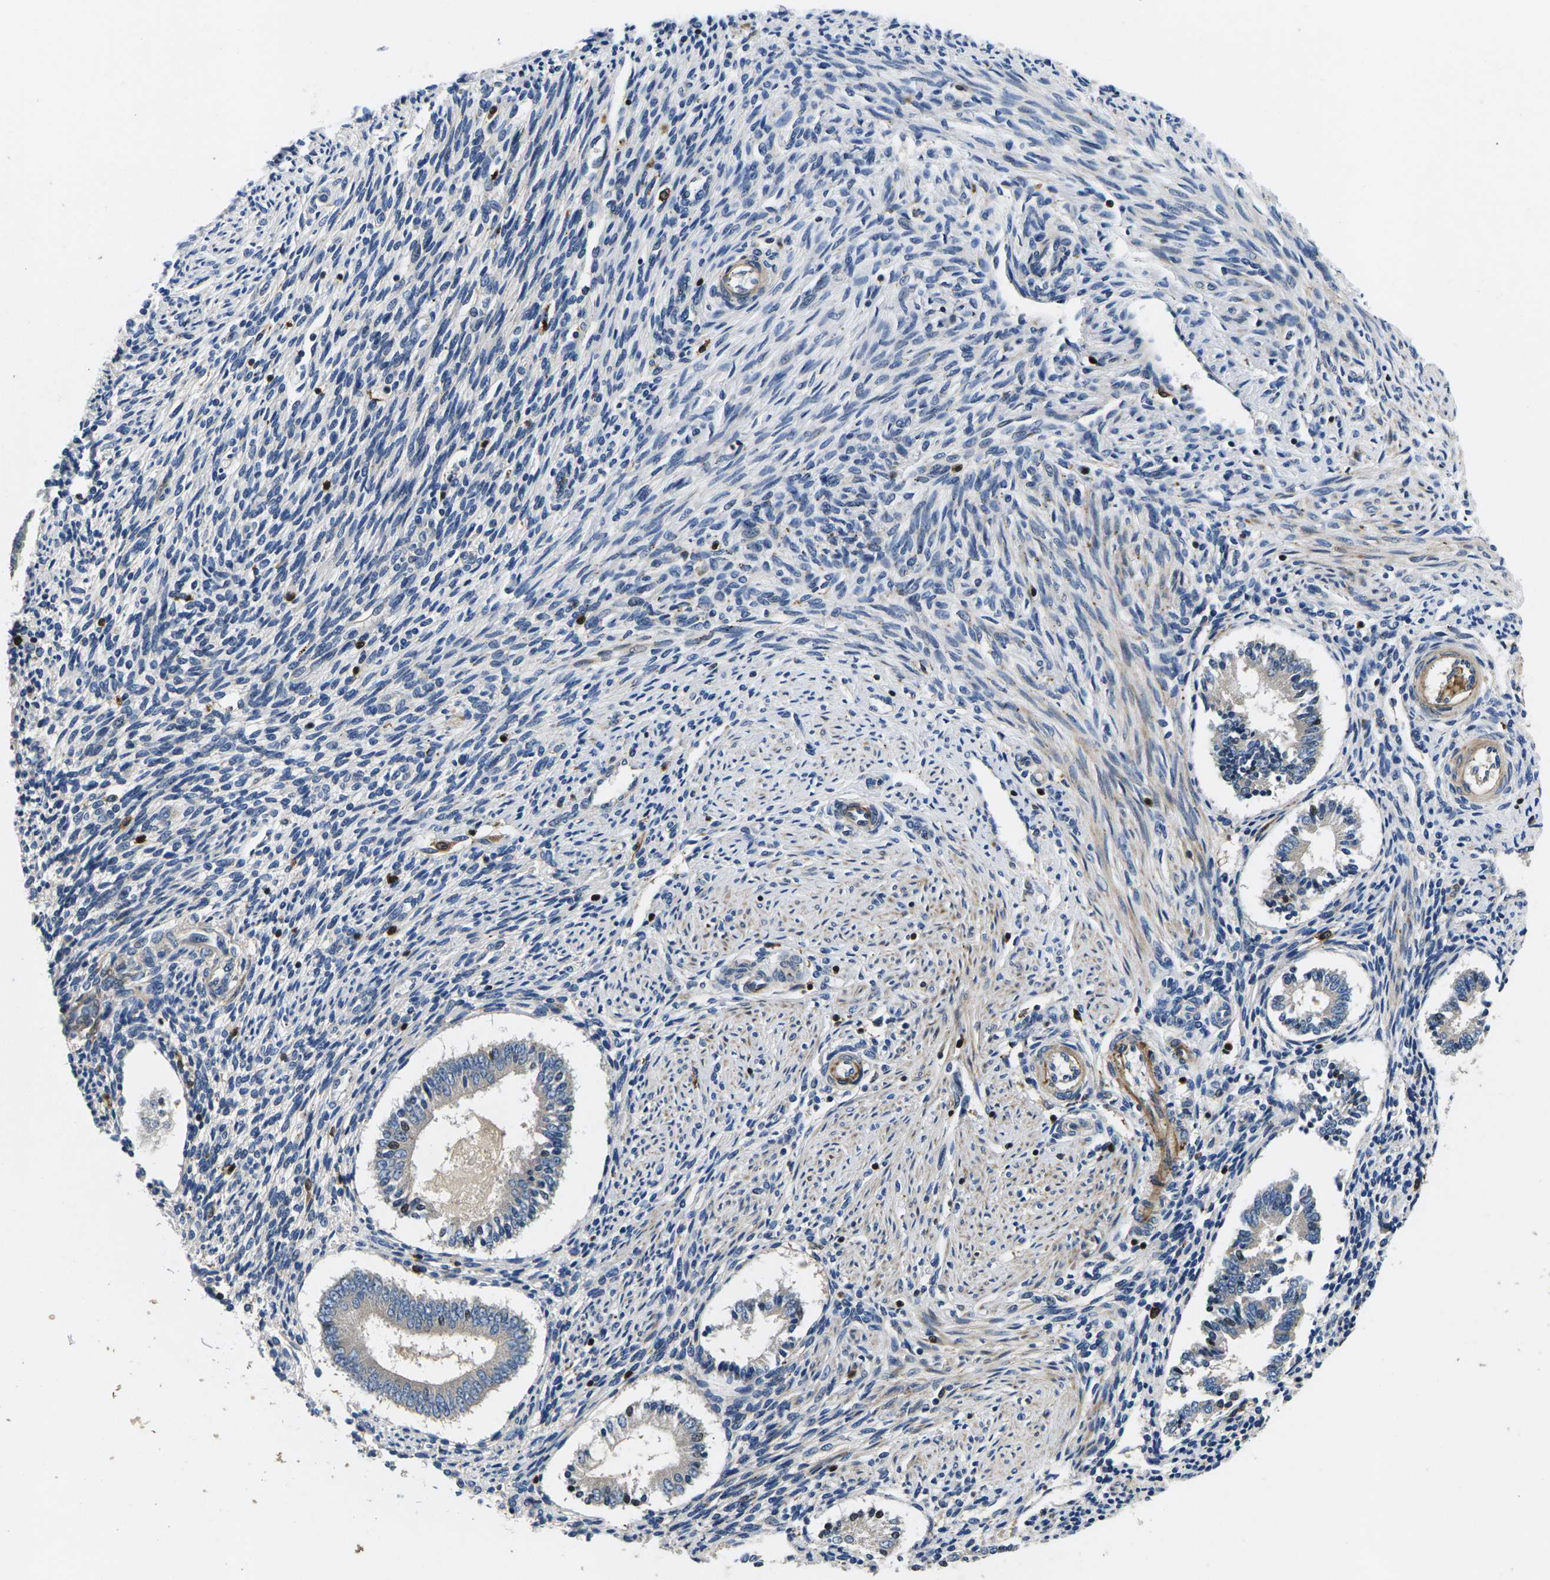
{"staining": {"intensity": "negative", "quantity": "none", "location": "none"}, "tissue": "endometrium", "cell_type": "Cells in endometrial stroma", "image_type": "normal", "snomed": [{"axis": "morphology", "description": "Normal tissue, NOS"}, {"axis": "topography", "description": "Endometrium"}], "caption": "The immunohistochemistry (IHC) image has no significant positivity in cells in endometrial stroma of endometrium.", "gene": "PLCE1", "patient": {"sex": "female", "age": 42}}